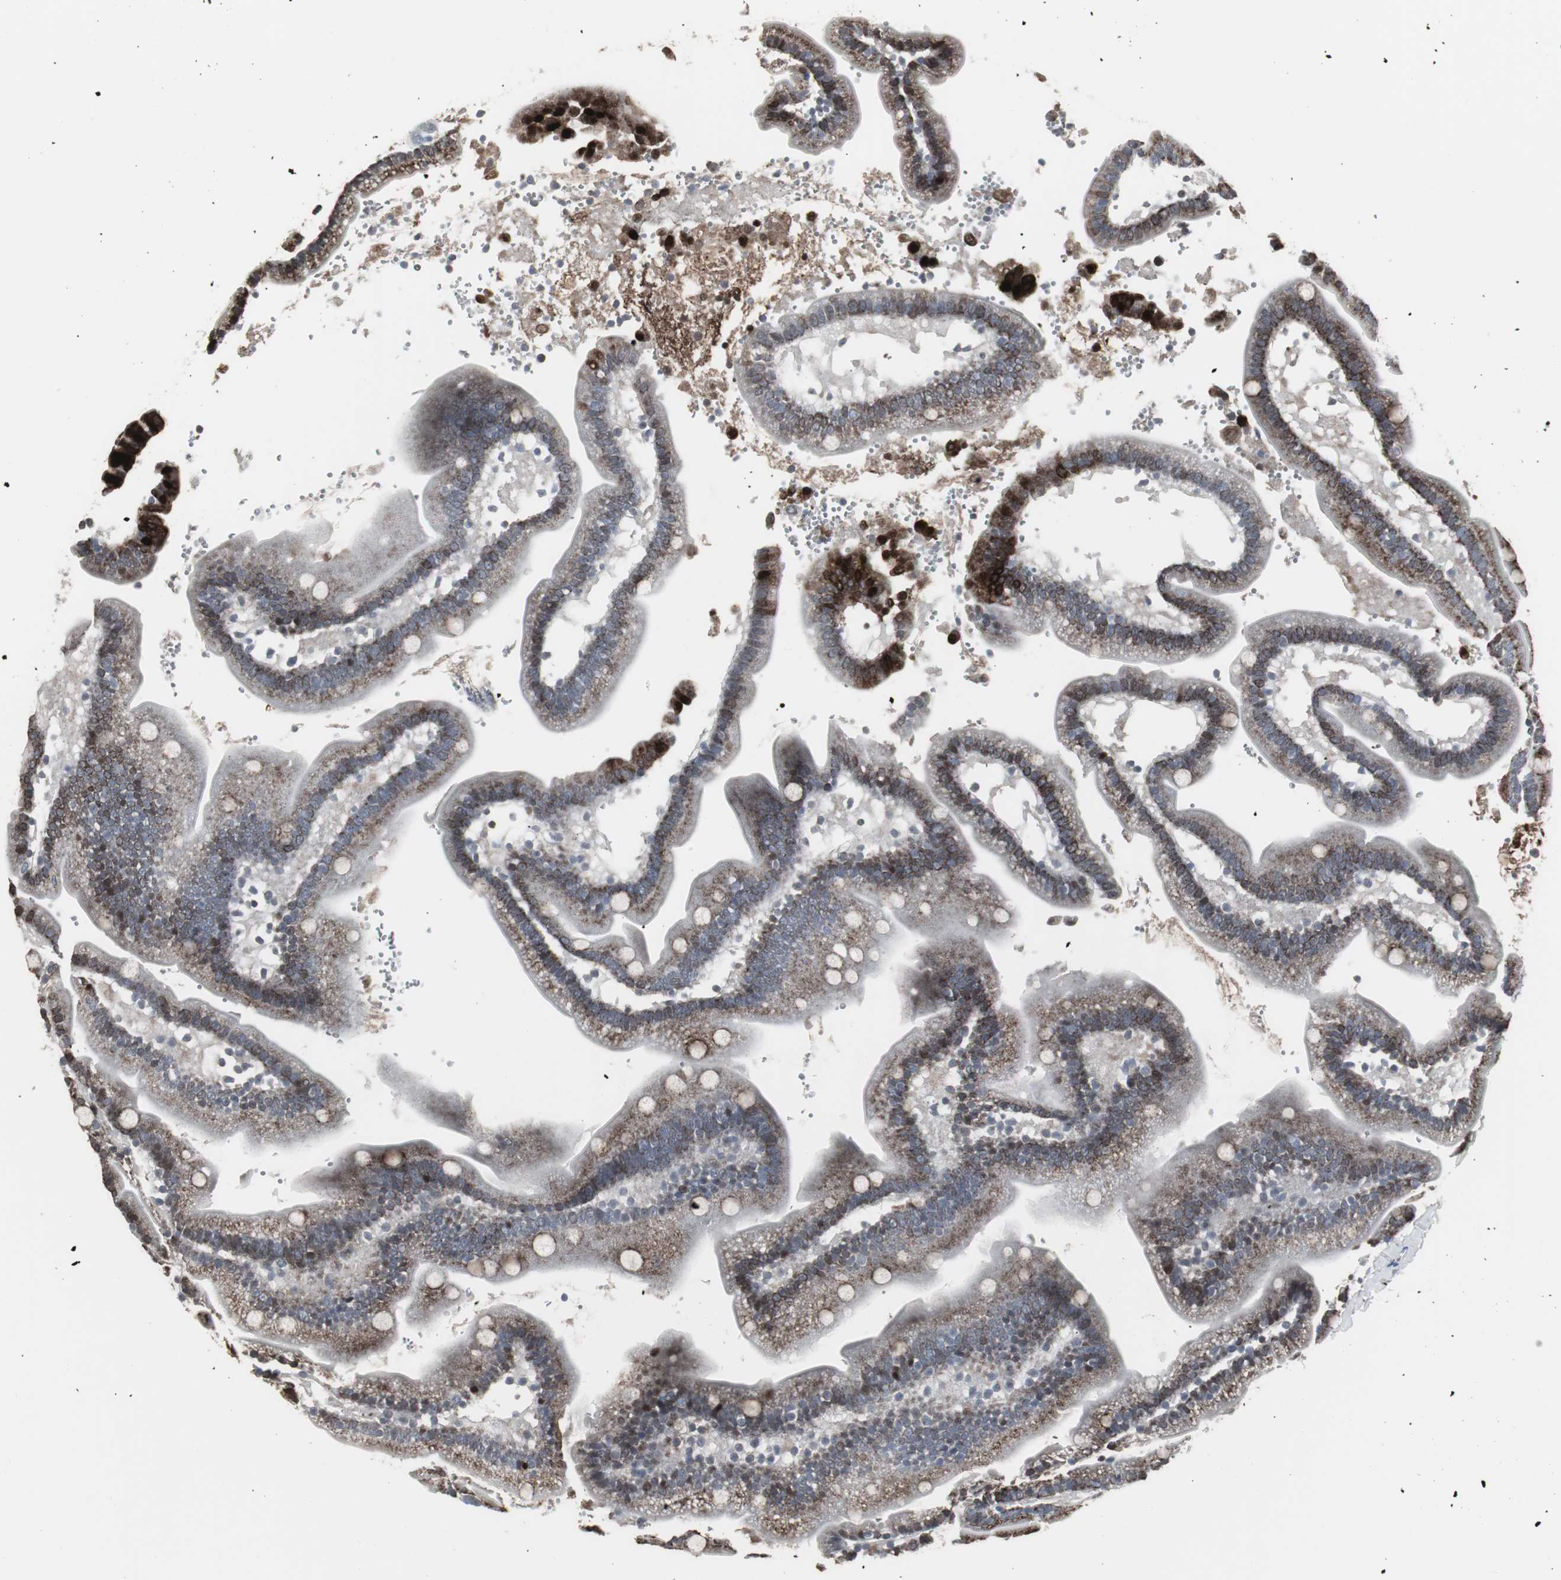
{"staining": {"intensity": "weak", "quantity": "25%-75%", "location": "cytoplasmic/membranous"}, "tissue": "duodenum", "cell_type": "Glandular cells", "image_type": "normal", "snomed": [{"axis": "morphology", "description": "Normal tissue, NOS"}, {"axis": "topography", "description": "Duodenum"}], "caption": "Glandular cells demonstrate weak cytoplasmic/membranous staining in approximately 25%-75% of cells in benign duodenum.", "gene": "ACAA1", "patient": {"sex": "male", "age": 66}}